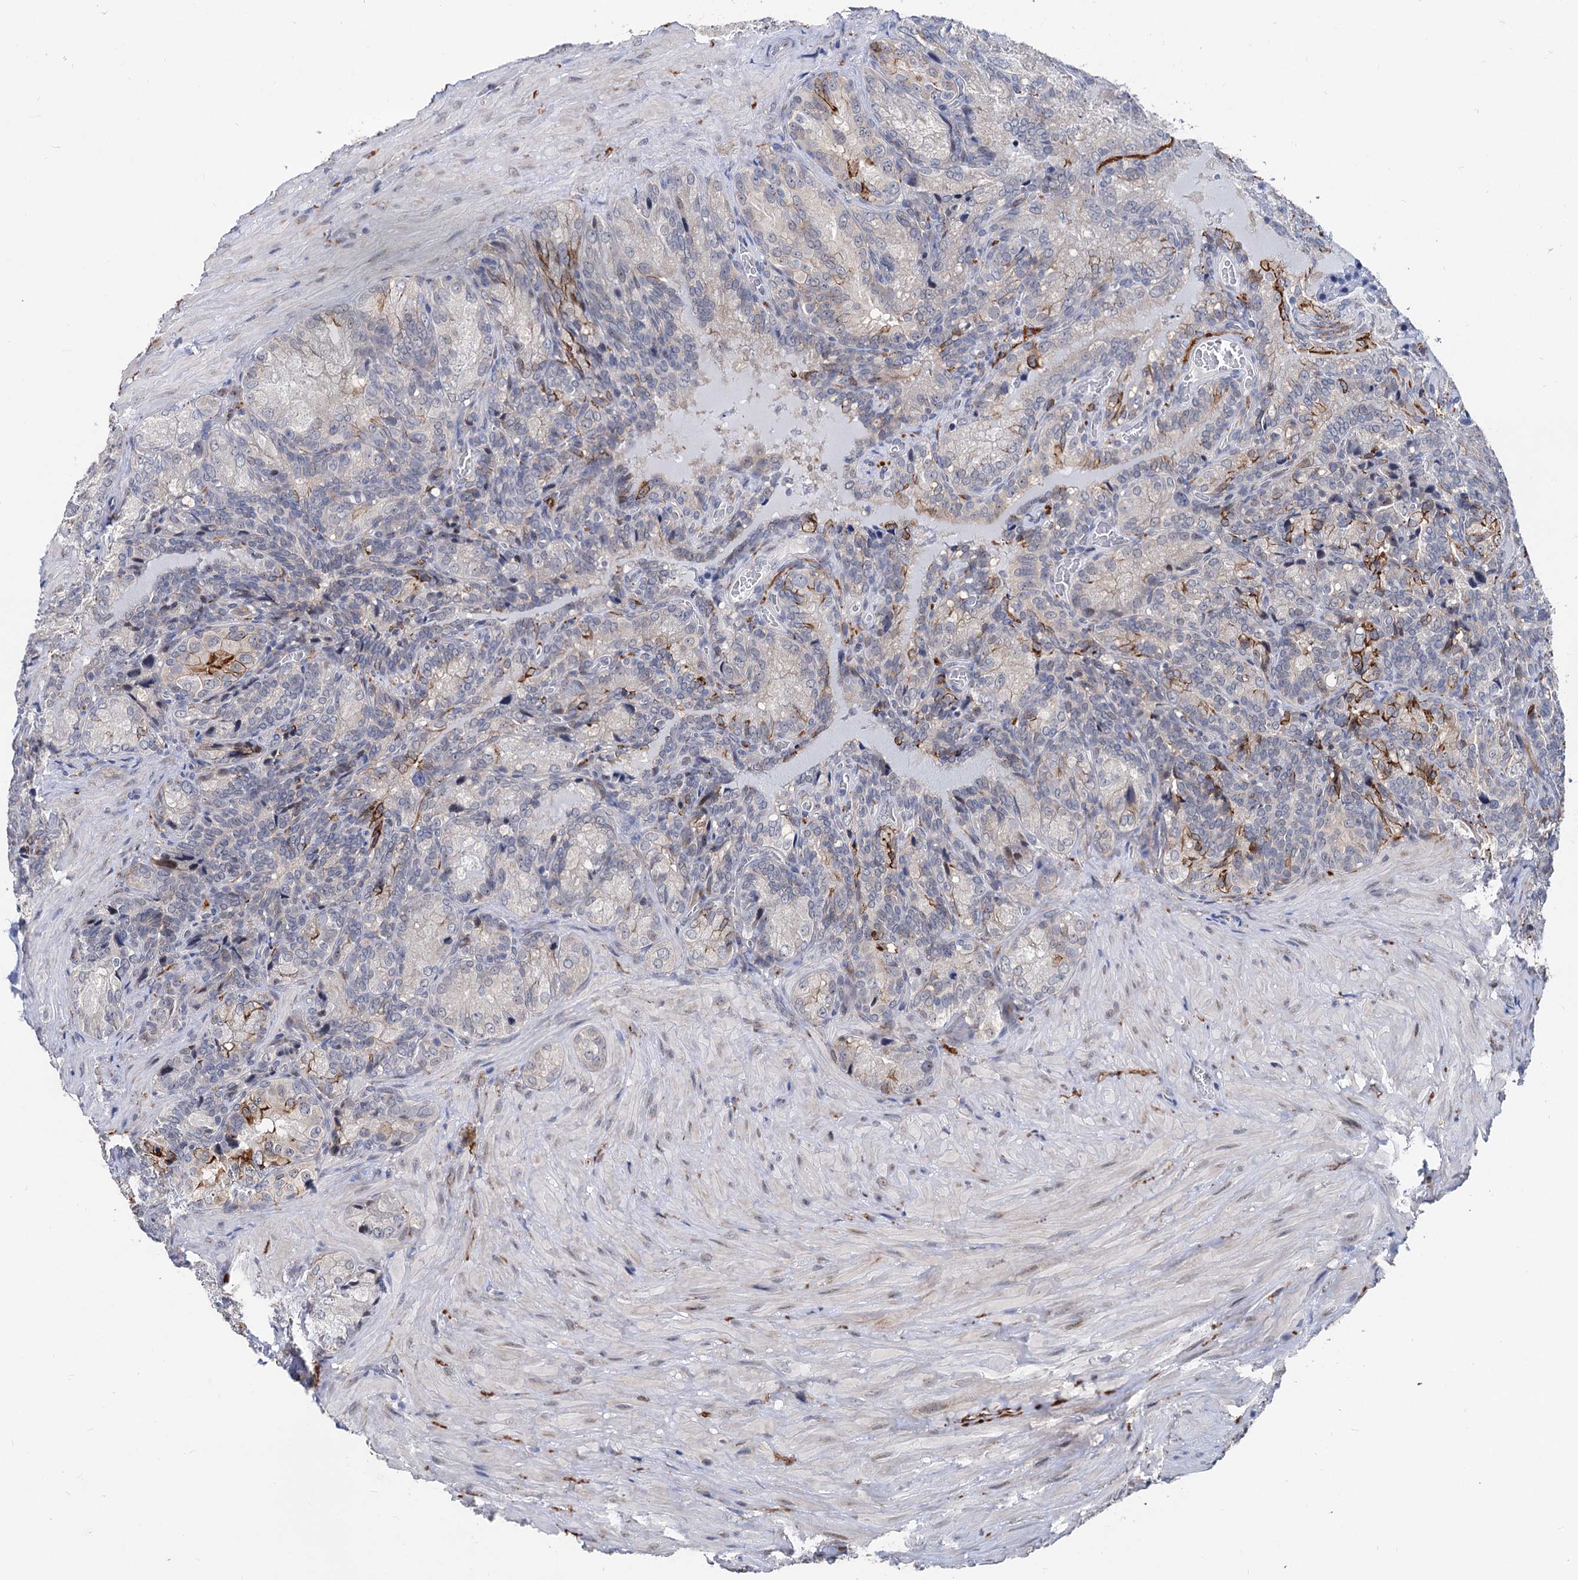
{"staining": {"intensity": "moderate", "quantity": "<25%", "location": "cytoplasmic/membranous"}, "tissue": "seminal vesicle", "cell_type": "Glandular cells", "image_type": "normal", "snomed": [{"axis": "morphology", "description": "Normal tissue, NOS"}, {"axis": "topography", "description": "Seminal veicle"}], "caption": "This micrograph displays immunohistochemistry (IHC) staining of normal human seminal vesicle, with low moderate cytoplasmic/membranous positivity in approximately <25% of glandular cells.", "gene": "CAPRIN2", "patient": {"sex": "male", "age": 62}}